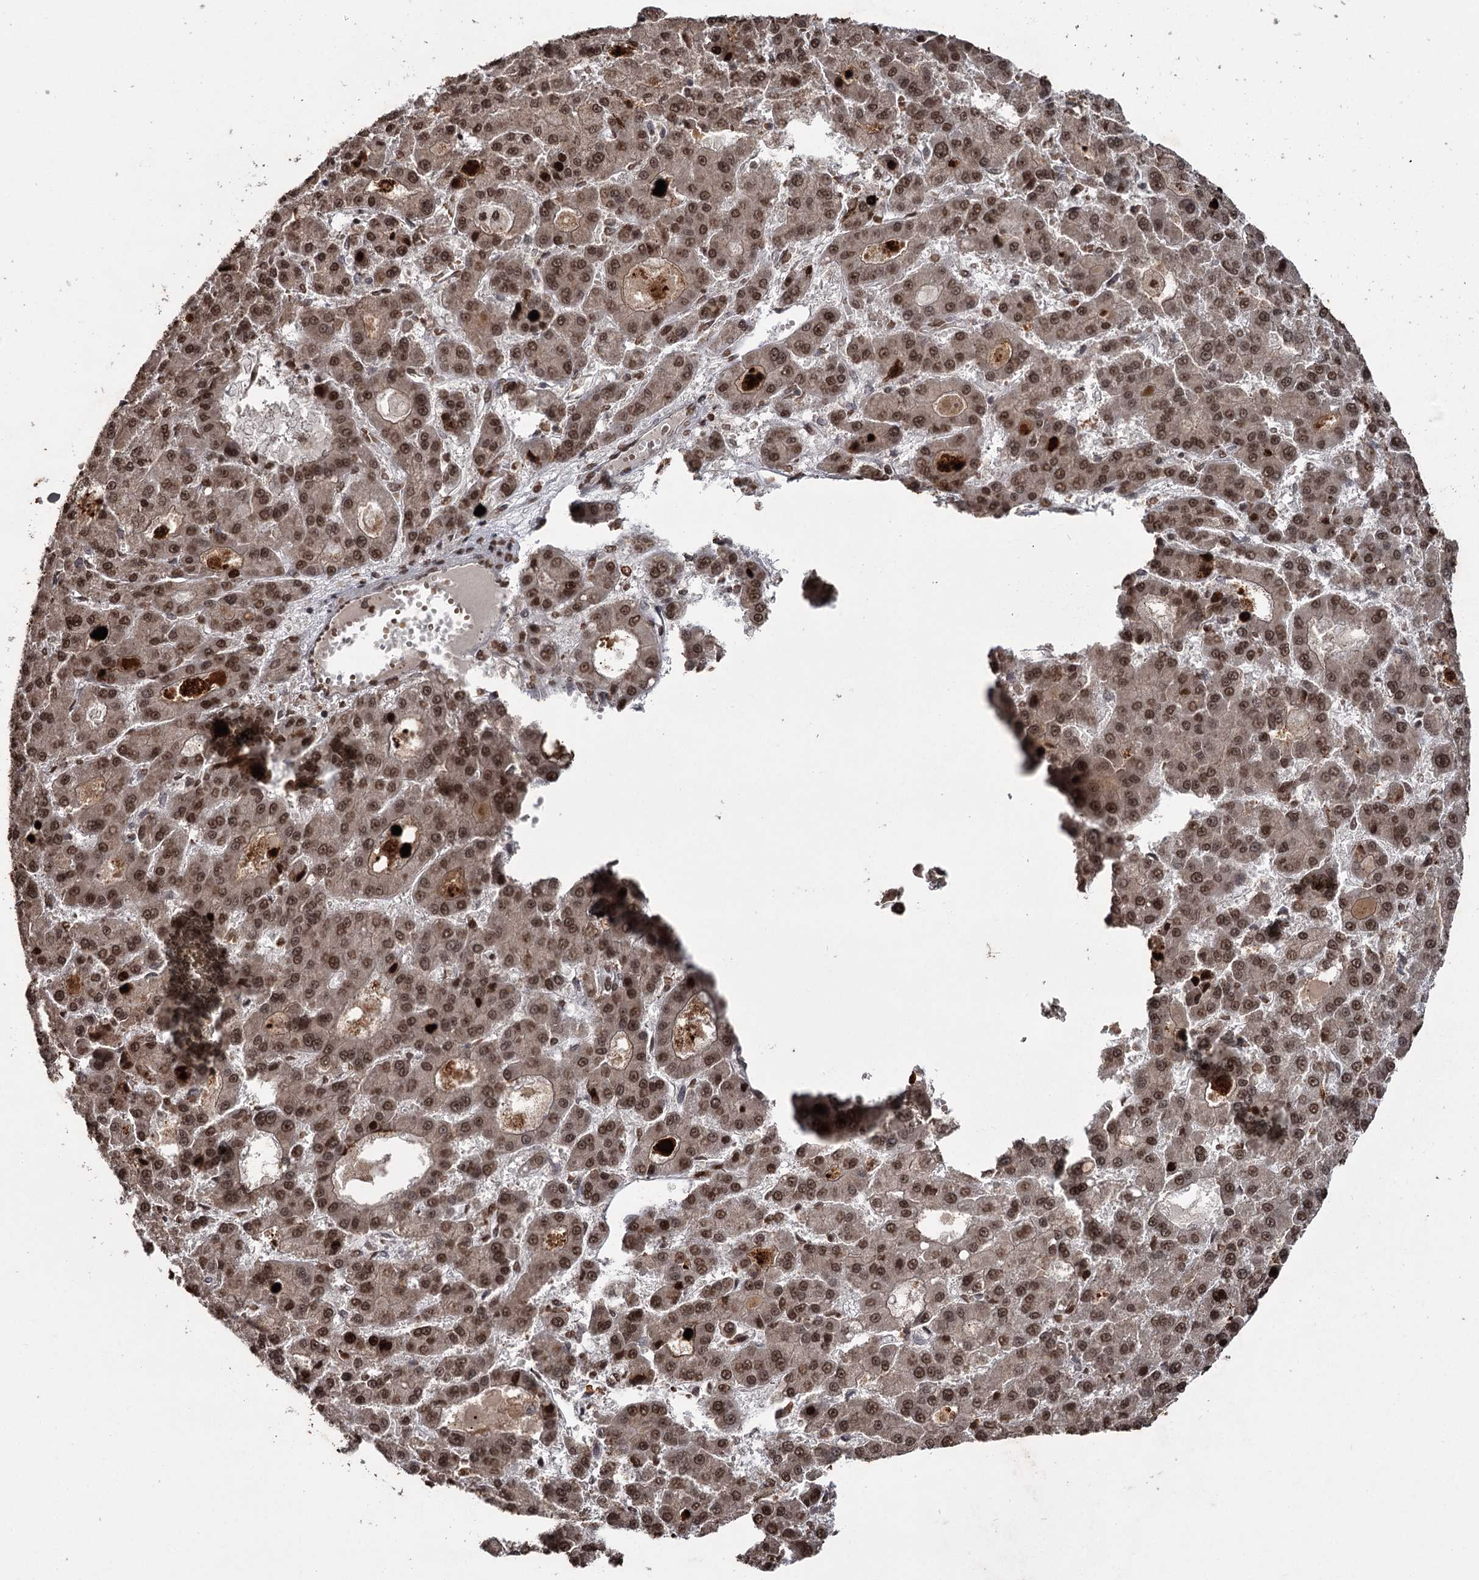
{"staining": {"intensity": "strong", "quantity": ">75%", "location": "cytoplasmic/membranous,nuclear"}, "tissue": "liver cancer", "cell_type": "Tumor cells", "image_type": "cancer", "snomed": [{"axis": "morphology", "description": "Carcinoma, Hepatocellular, NOS"}, {"axis": "topography", "description": "Liver"}], "caption": "A brown stain shows strong cytoplasmic/membranous and nuclear positivity of a protein in human liver cancer tumor cells.", "gene": "THYN1", "patient": {"sex": "male", "age": 70}}